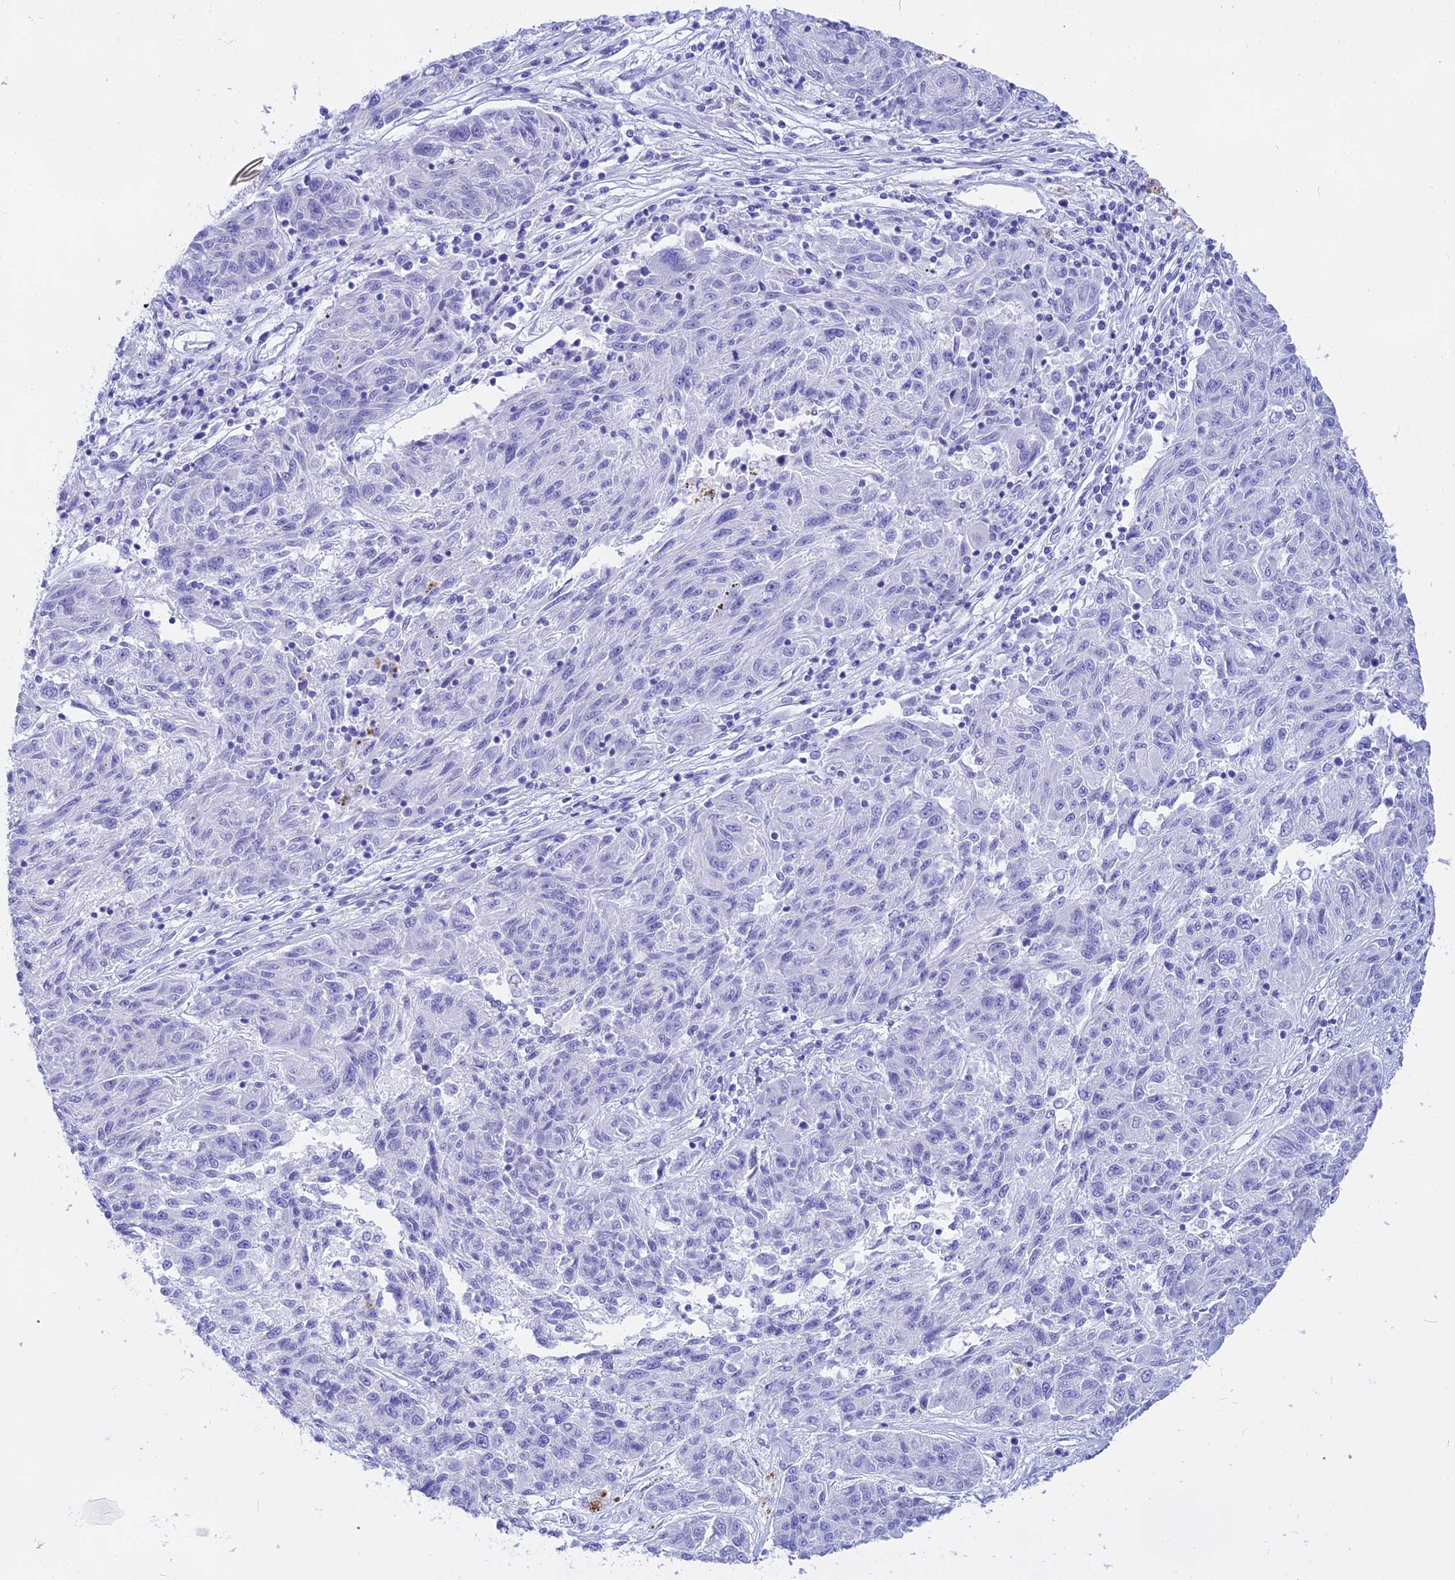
{"staining": {"intensity": "negative", "quantity": "none", "location": "none"}, "tissue": "melanoma", "cell_type": "Tumor cells", "image_type": "cancer", "snomed": [{"axis": "morphology", "description": "Malignant melanoma, NOS"}, {"axis": "topography", "description": "Skin"}], "caption": "Tumor cells show no significant positivity in malignant melanoma.", "gene": "ISCA1", "patient": {"sex": "male", "age": 53}}